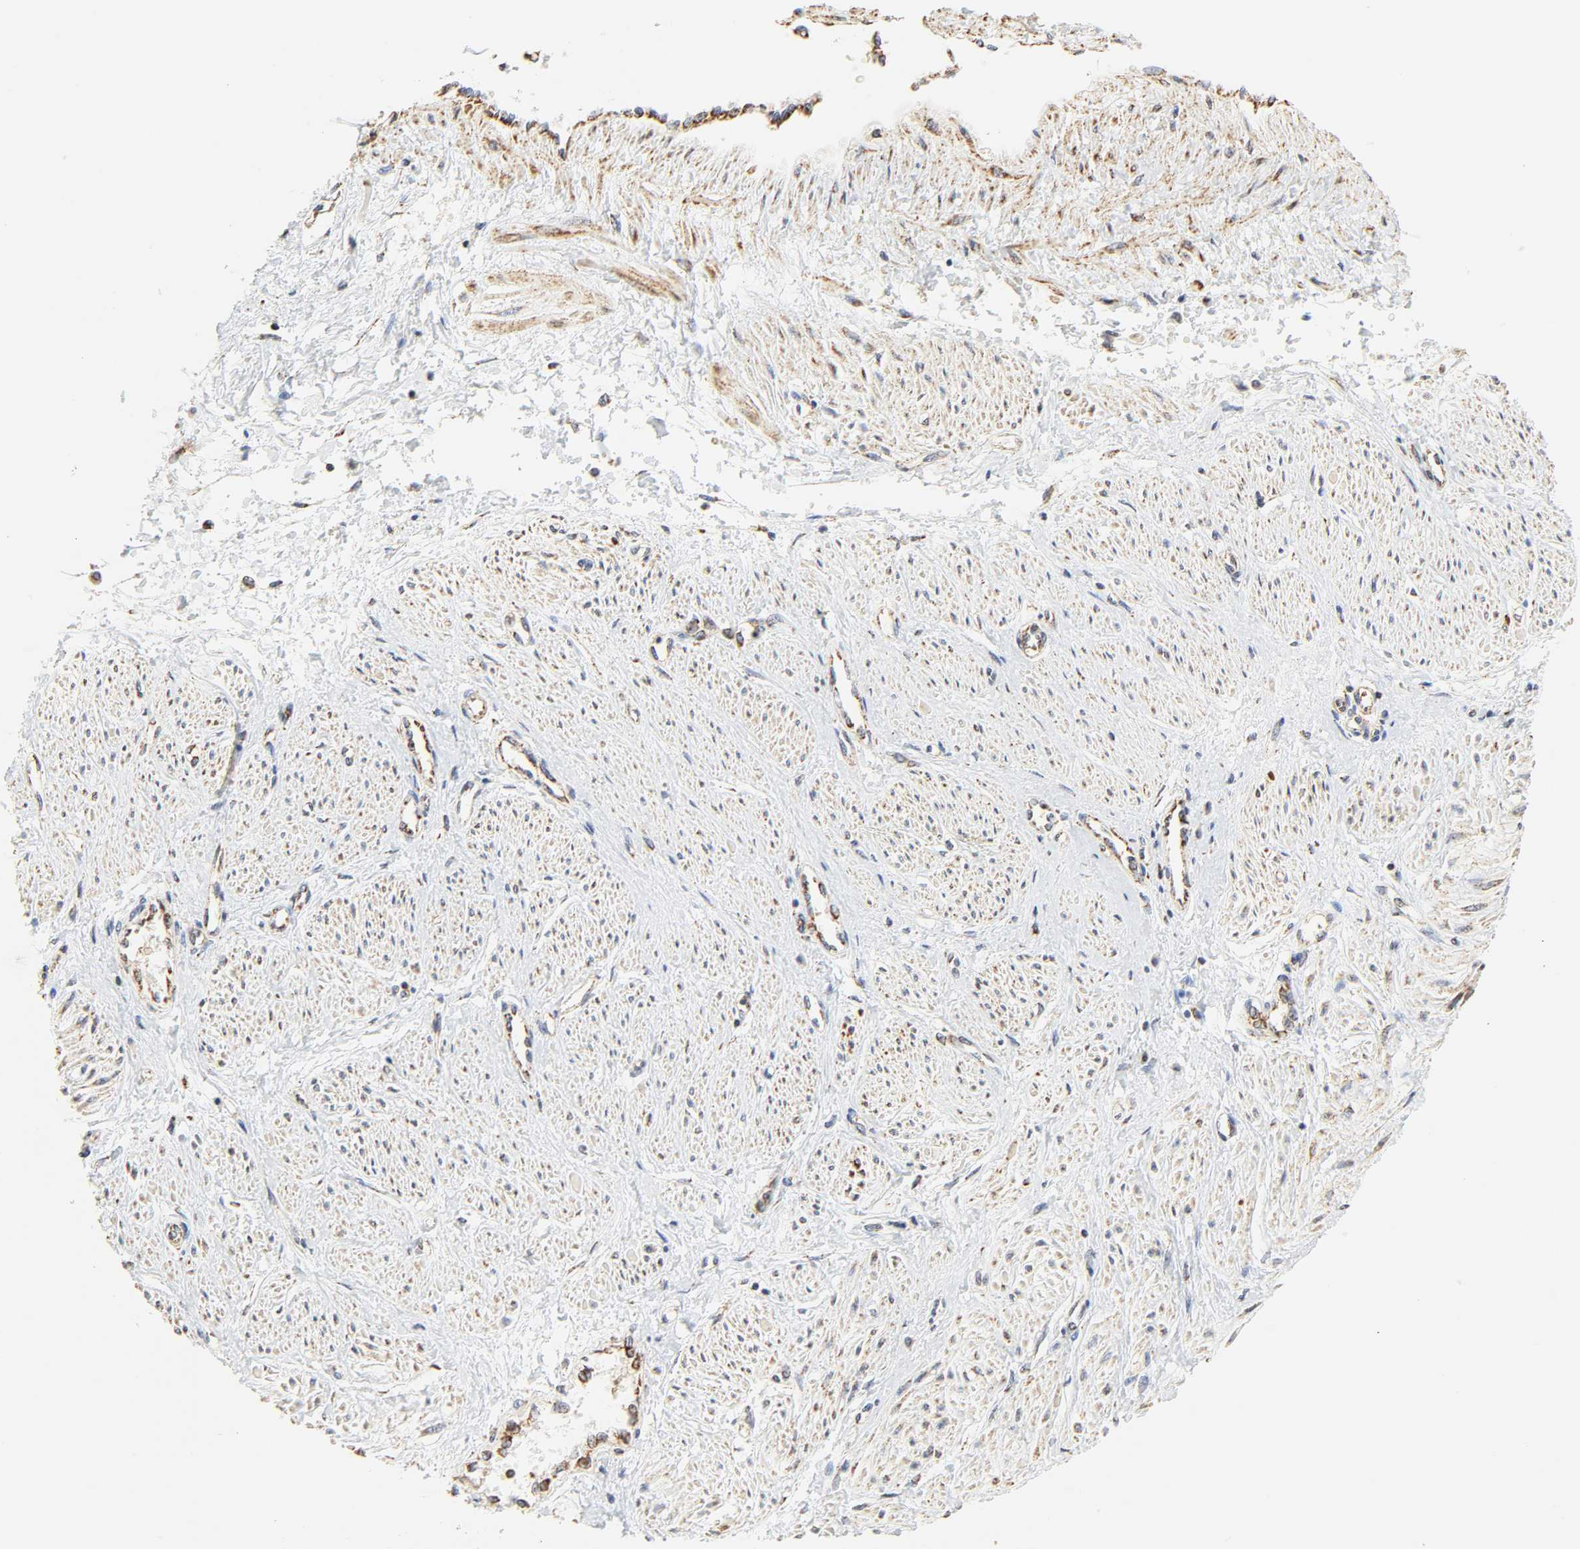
{"staining": {"intensity": "moderate", "quantity": ">75%", "location": "cytoplasmic/membranous"}, "tissue": "smooth muscle", "cell_type": "Smooth muscle cells", "image_type": "normal", "snomed": [{"axis": "morphology", "description": "Normal tissue, NOS"}, {"axis": "topography", "description": "Smooth muscle"}, {"axis": "topography", "description": "Uterus"}], "caption": "The image shows staining of normal smooth muscle, revealing moderate cytoplasmic/membranous protein expression (brown color) within smooth muscle cells. The staining was performed using DAB (3,3'-diaminobenzidine) to visualize the protein expression in brown, while the nuclei were stained in blue with hematoxylin (Magnification: 20x).", "gene": "ZMAT5", "patient": {"sex": "female", "age": 39}}